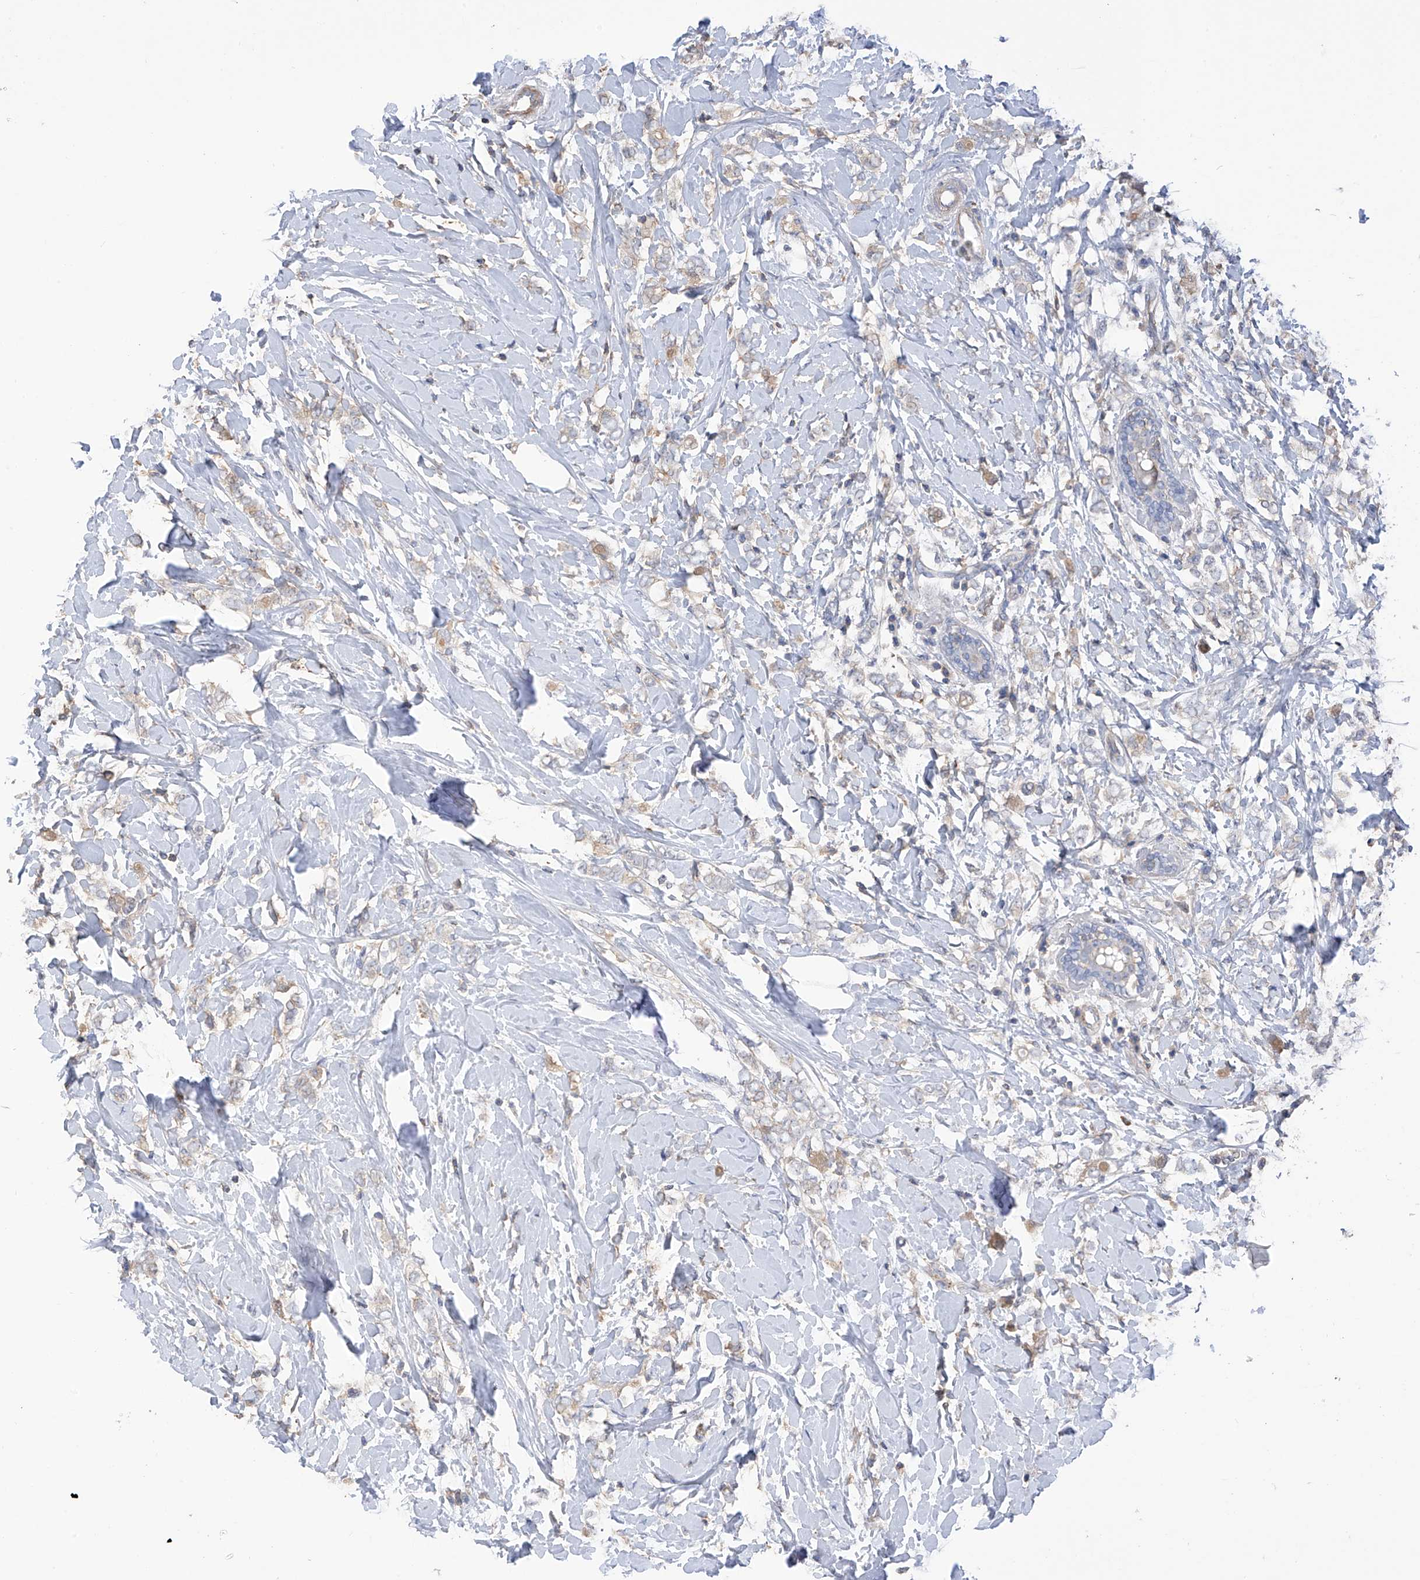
{"staining": {"intensity": "negative", "quantity": "none", "location": "none"}, "tissue": "breast cancer", "cell_type": "Tumor cells", "image_type": "cancer", "snomed": [{"axis": "morphology", "description": "Normal tissue, NOS"}, {"axis": "morphology", "description": "Lobular carcinoma"}, {"axis": "topography", "description": "Breast"}], "caption": "This is an immunohistochemistry micrograph of breast cancer (lobular carcinoma). There is no staining in tumor cells.", "gene": "SLFN14", "patient": {"sex": "female", "age": 47}}